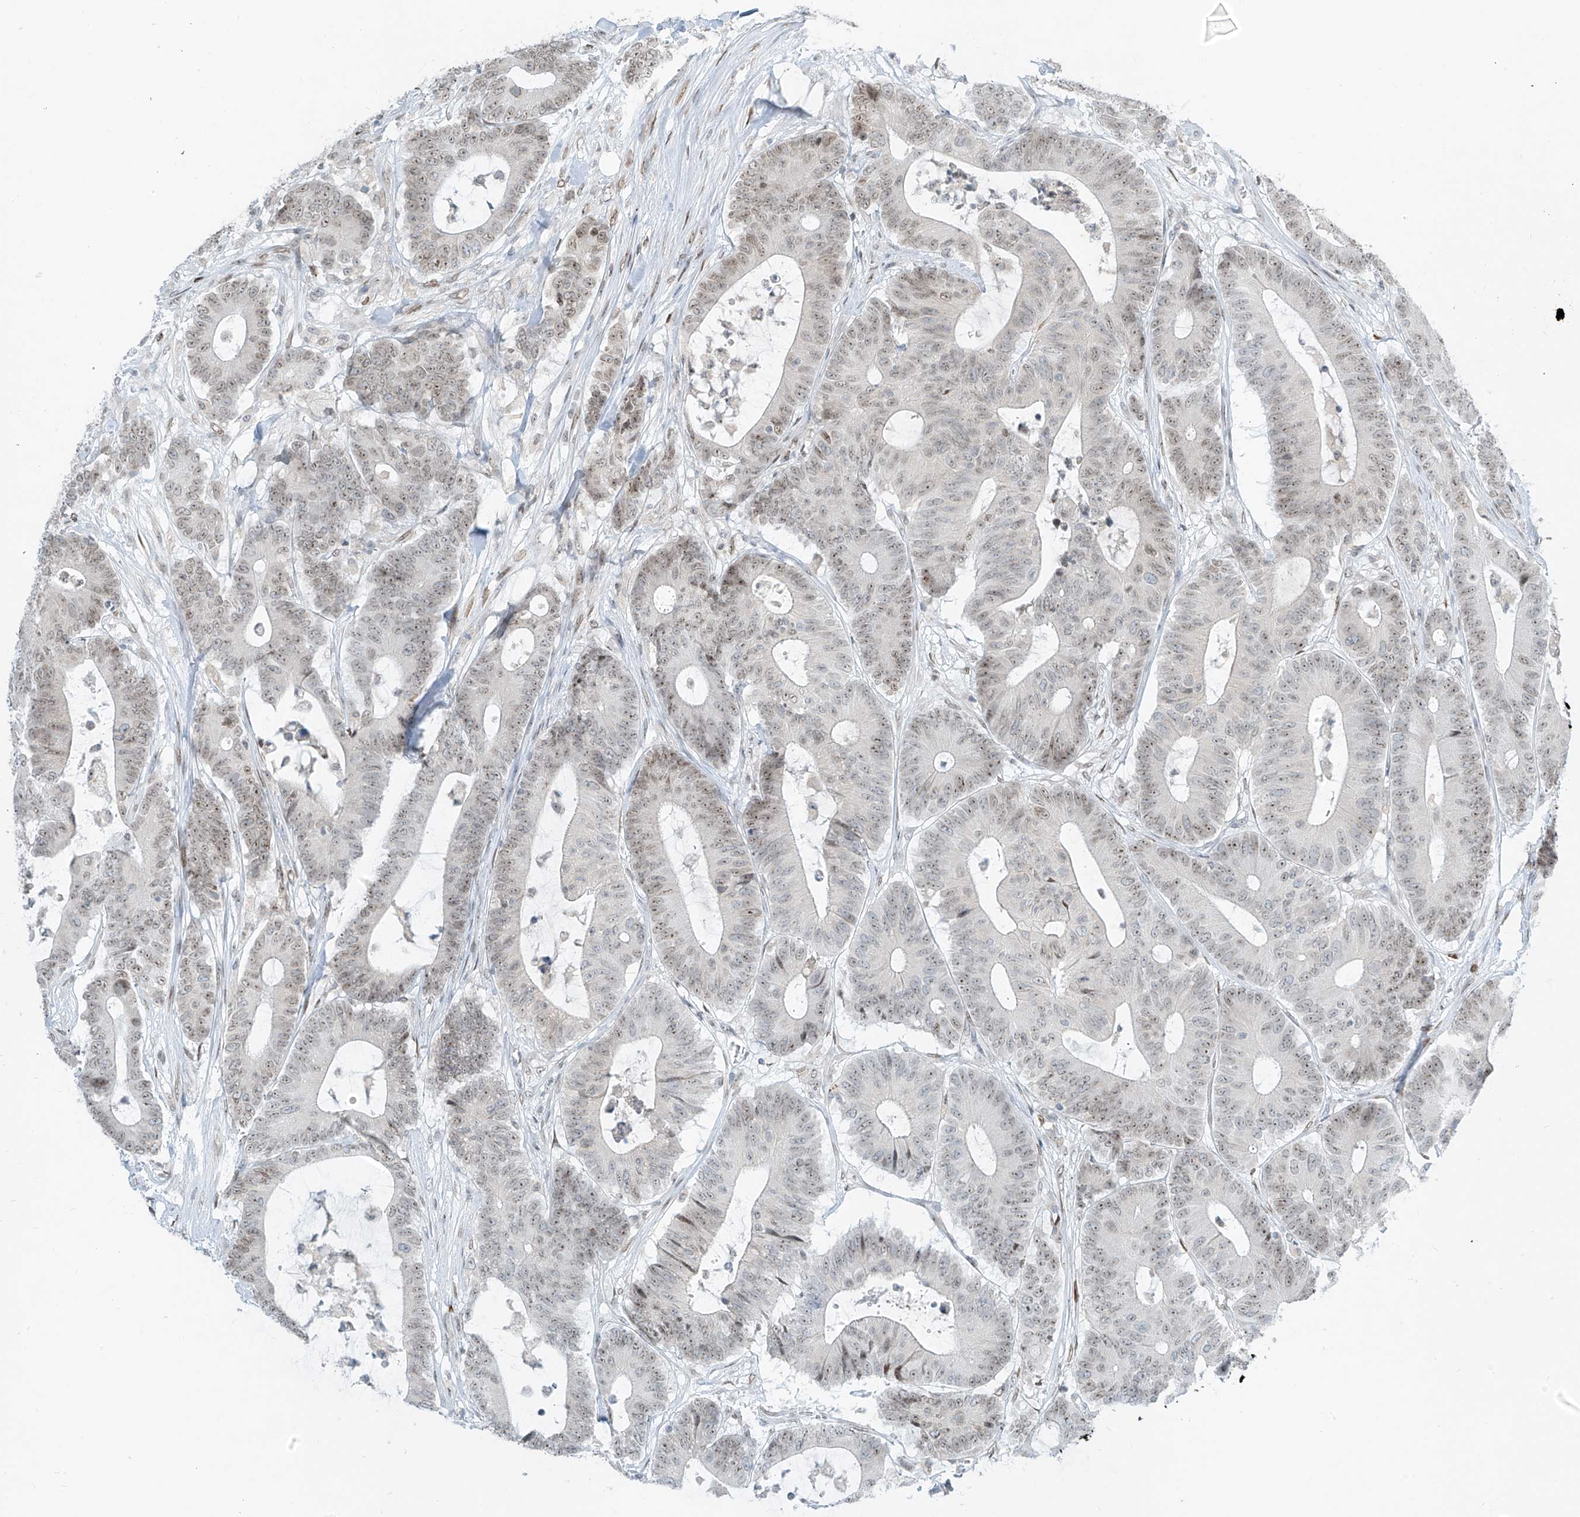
{"staining": {"intensity": "moderate", "quantity": "25%-75%", "location": "nuclear"}, "tissue": "colorectal cancer", "cell_type": "Tumor cells", "image_type": "cancer", "snomed": [{"axis": "morphology", "description": "Adenocarcinoma, NOS"}, {"axis": "topography", "description": "Colon"}], "caption": "Immunohistochemical staining of adenocarcinoma (colorectal) demonstrates medium levels of moderate nuclear protein expression in approximately 25%-75% of tumor cells.", "gene": "SAMD15", "patient": {"sex": "female", "age": 84}}